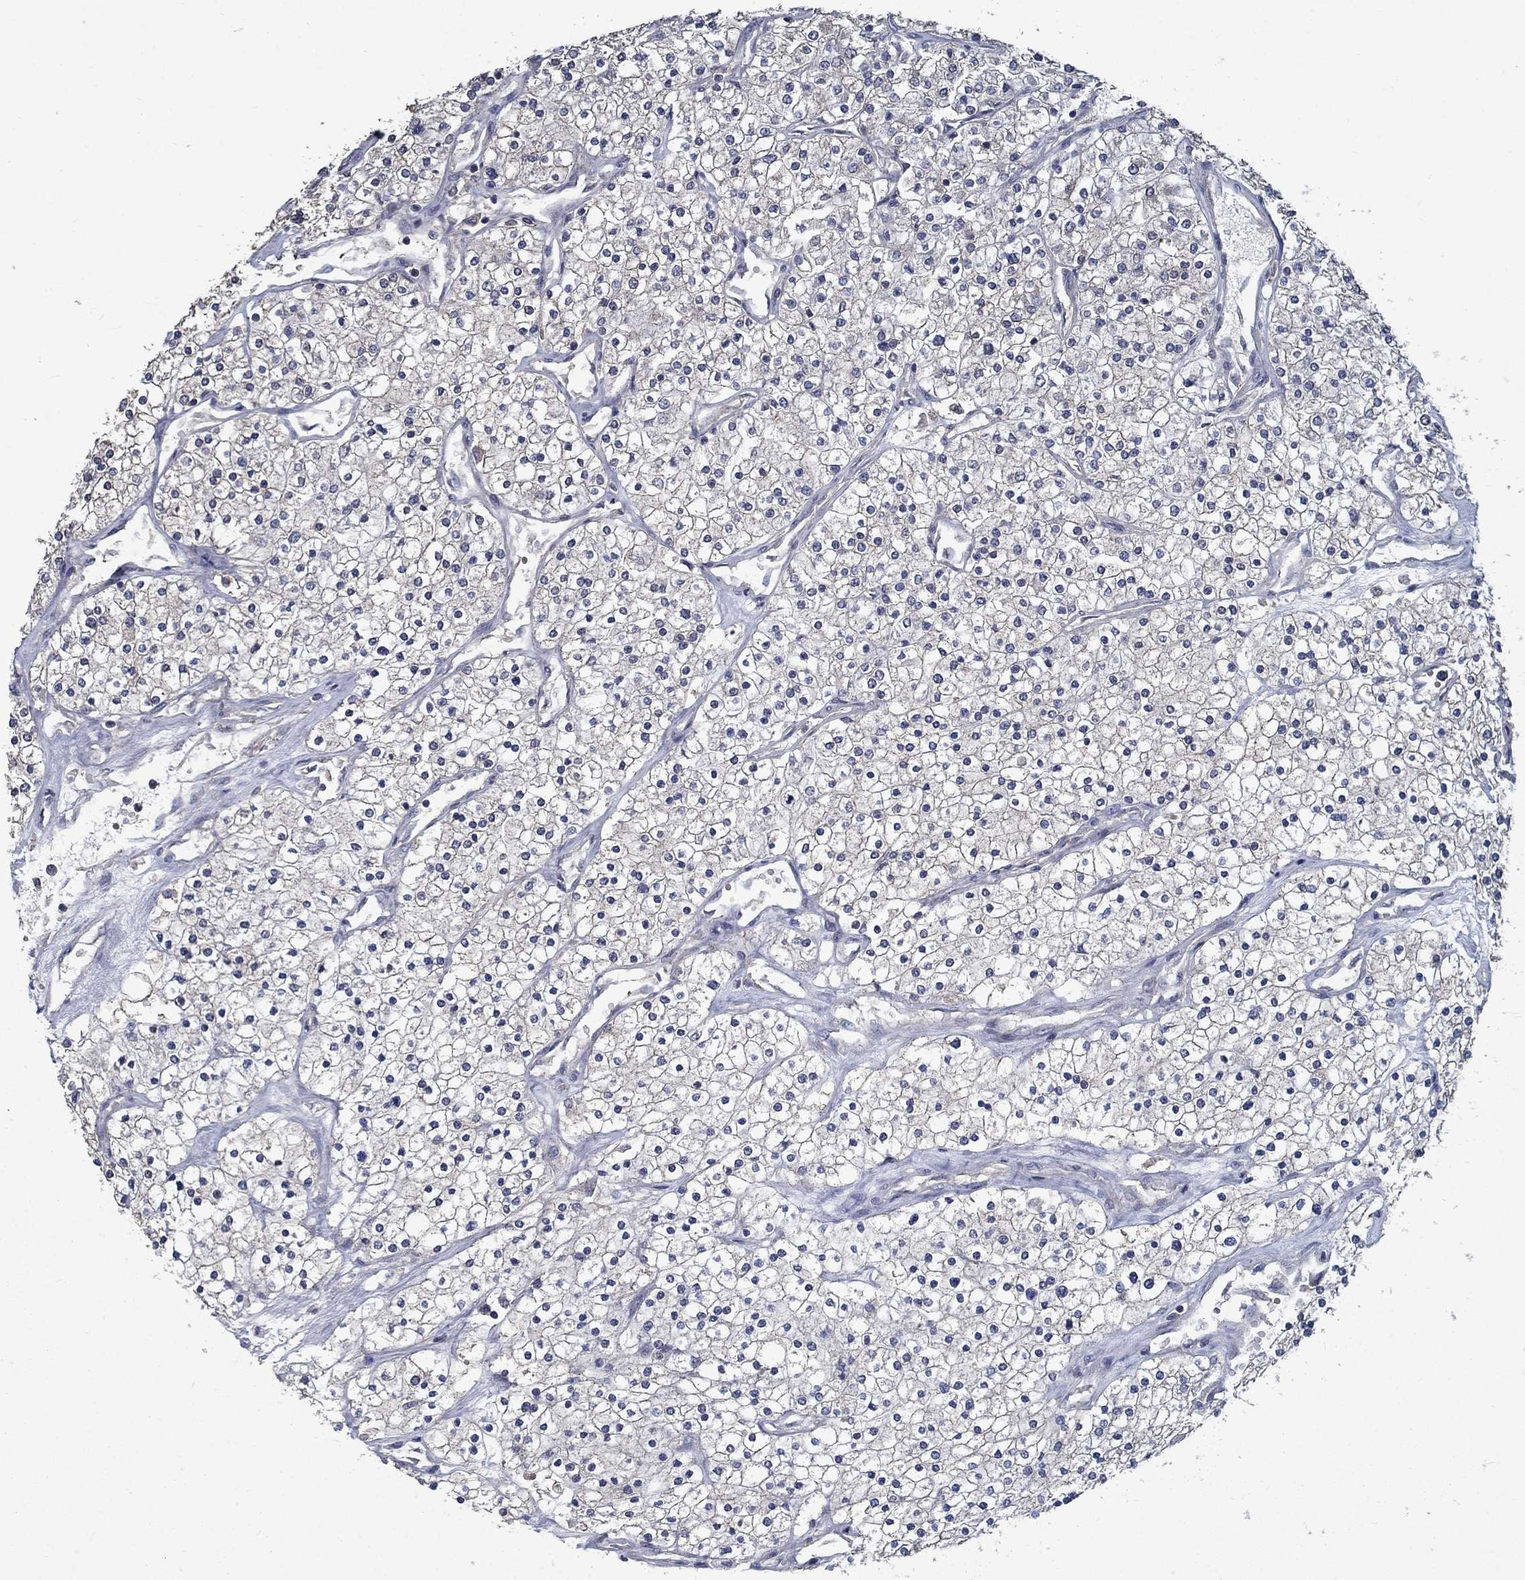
{"staining": {"intensity": "negative", "quantity": "none", "location": "none"}, "tissue": "renal cancer", "cell_type": "Tumor cells", "image_type": "cancer", "snomed": [{"axis": "morphology", "description": "Adenocarcinoma, NOS"}, {"axis": "topography", "description": "Kidney"}], "caption": "Protein analysis of renal adenocarcinoma demonstrates no significant positivity in tumor cells.", "gene": "SLC44A1", "patient": {"sex": "male", "age": 80}}